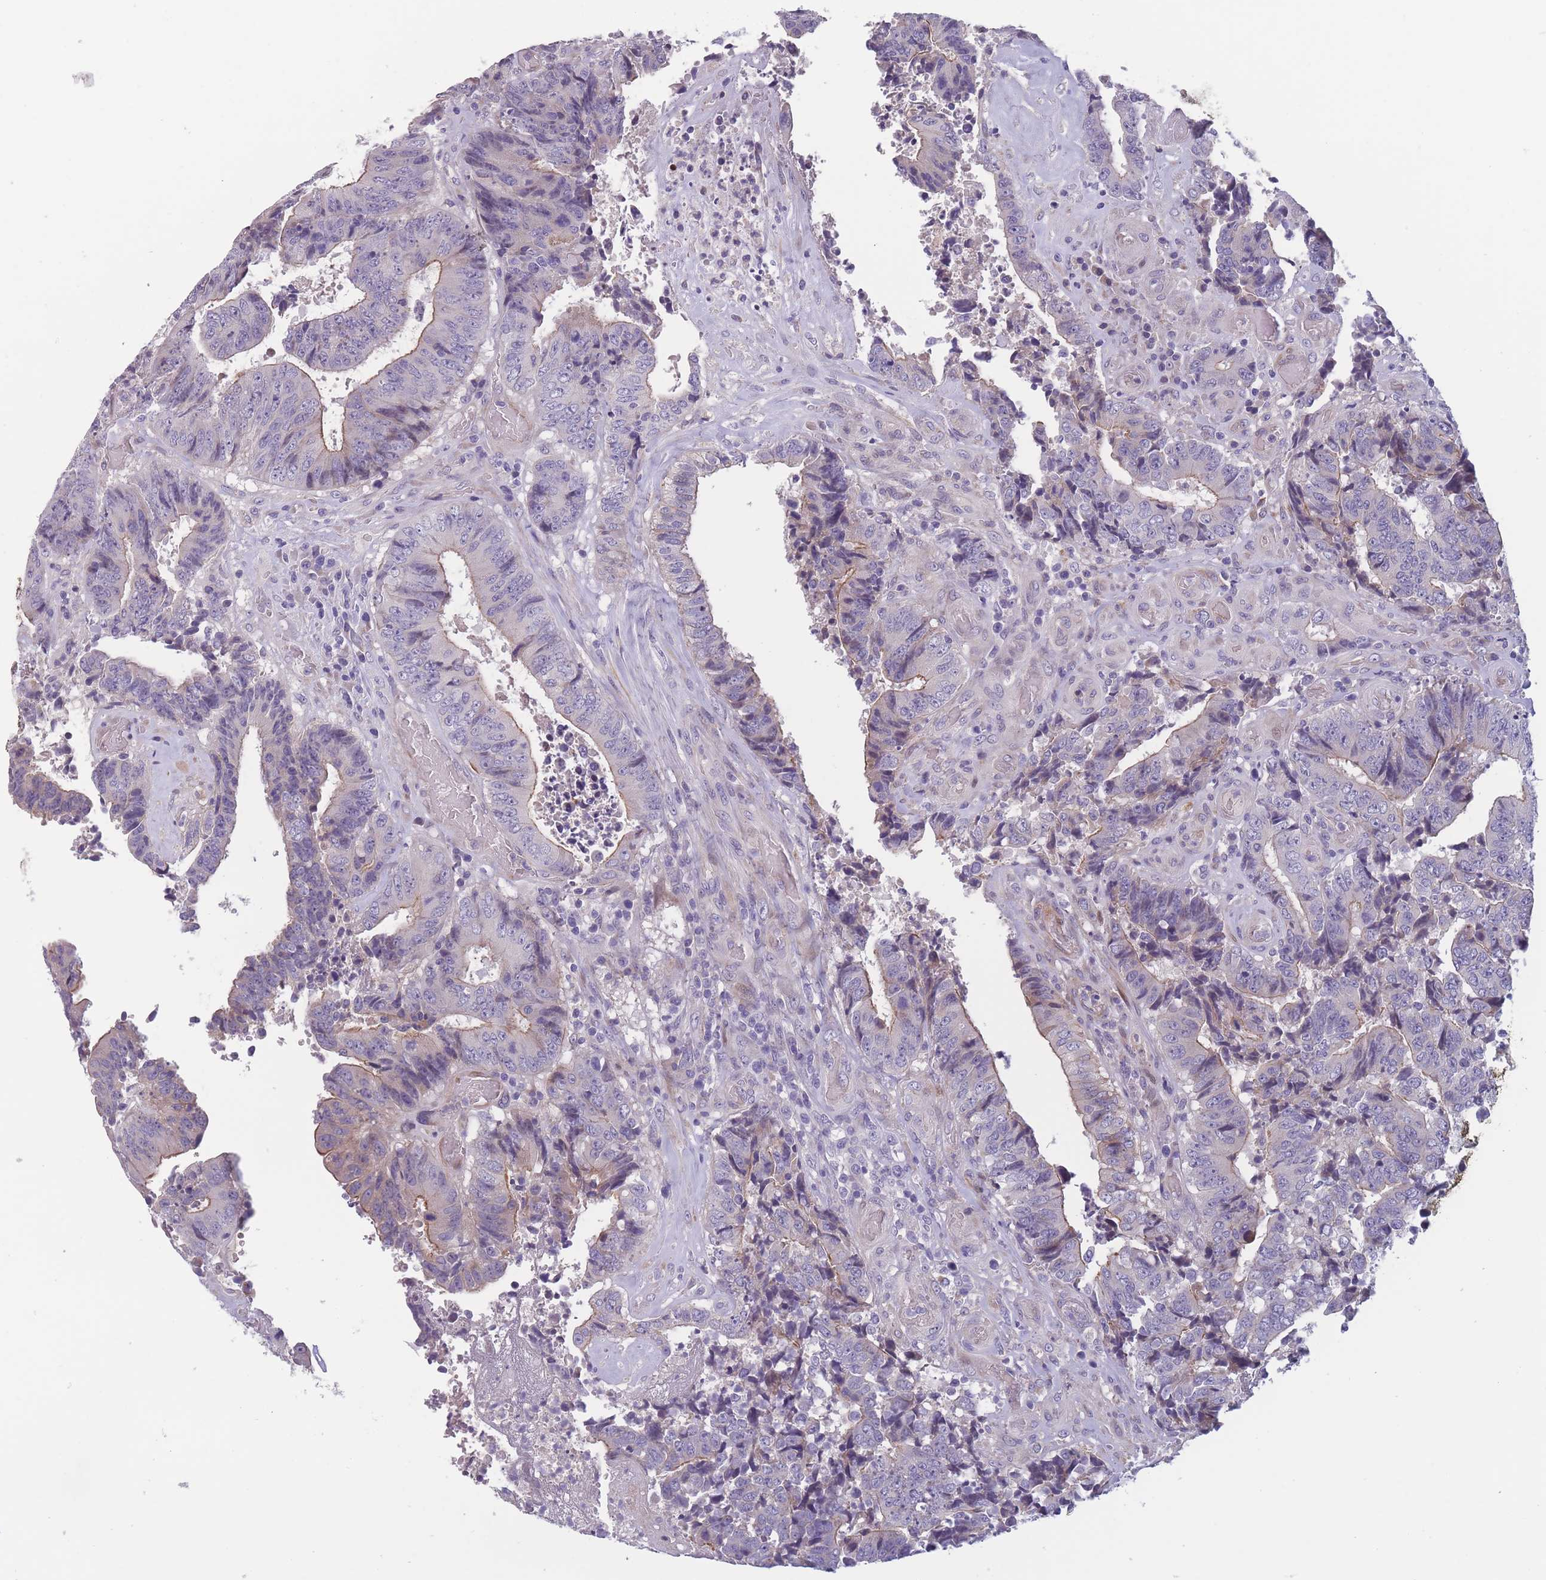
{"staining": {"intensity": "weak", "quantity": "25%-75%", "location": "cytoplasmic/membranous"}, "tissue": "colorectal cancer", "cell_type": "Tumor cells", "image_type": "cancer", "snomed": [{"axis": "morphology", "description": "Adenocarcinoma, NOS"}, {"axis": "topography", "description": "Rectum"}], "caption": "Tumor cells reveal low levels of weak cytoplasmic/membranous staining in approximately 25%-75% of cells in human colorectal adenocarcinoma.", "gene": "FAM83F", "patient": {"sex": "male", "age": 72}}